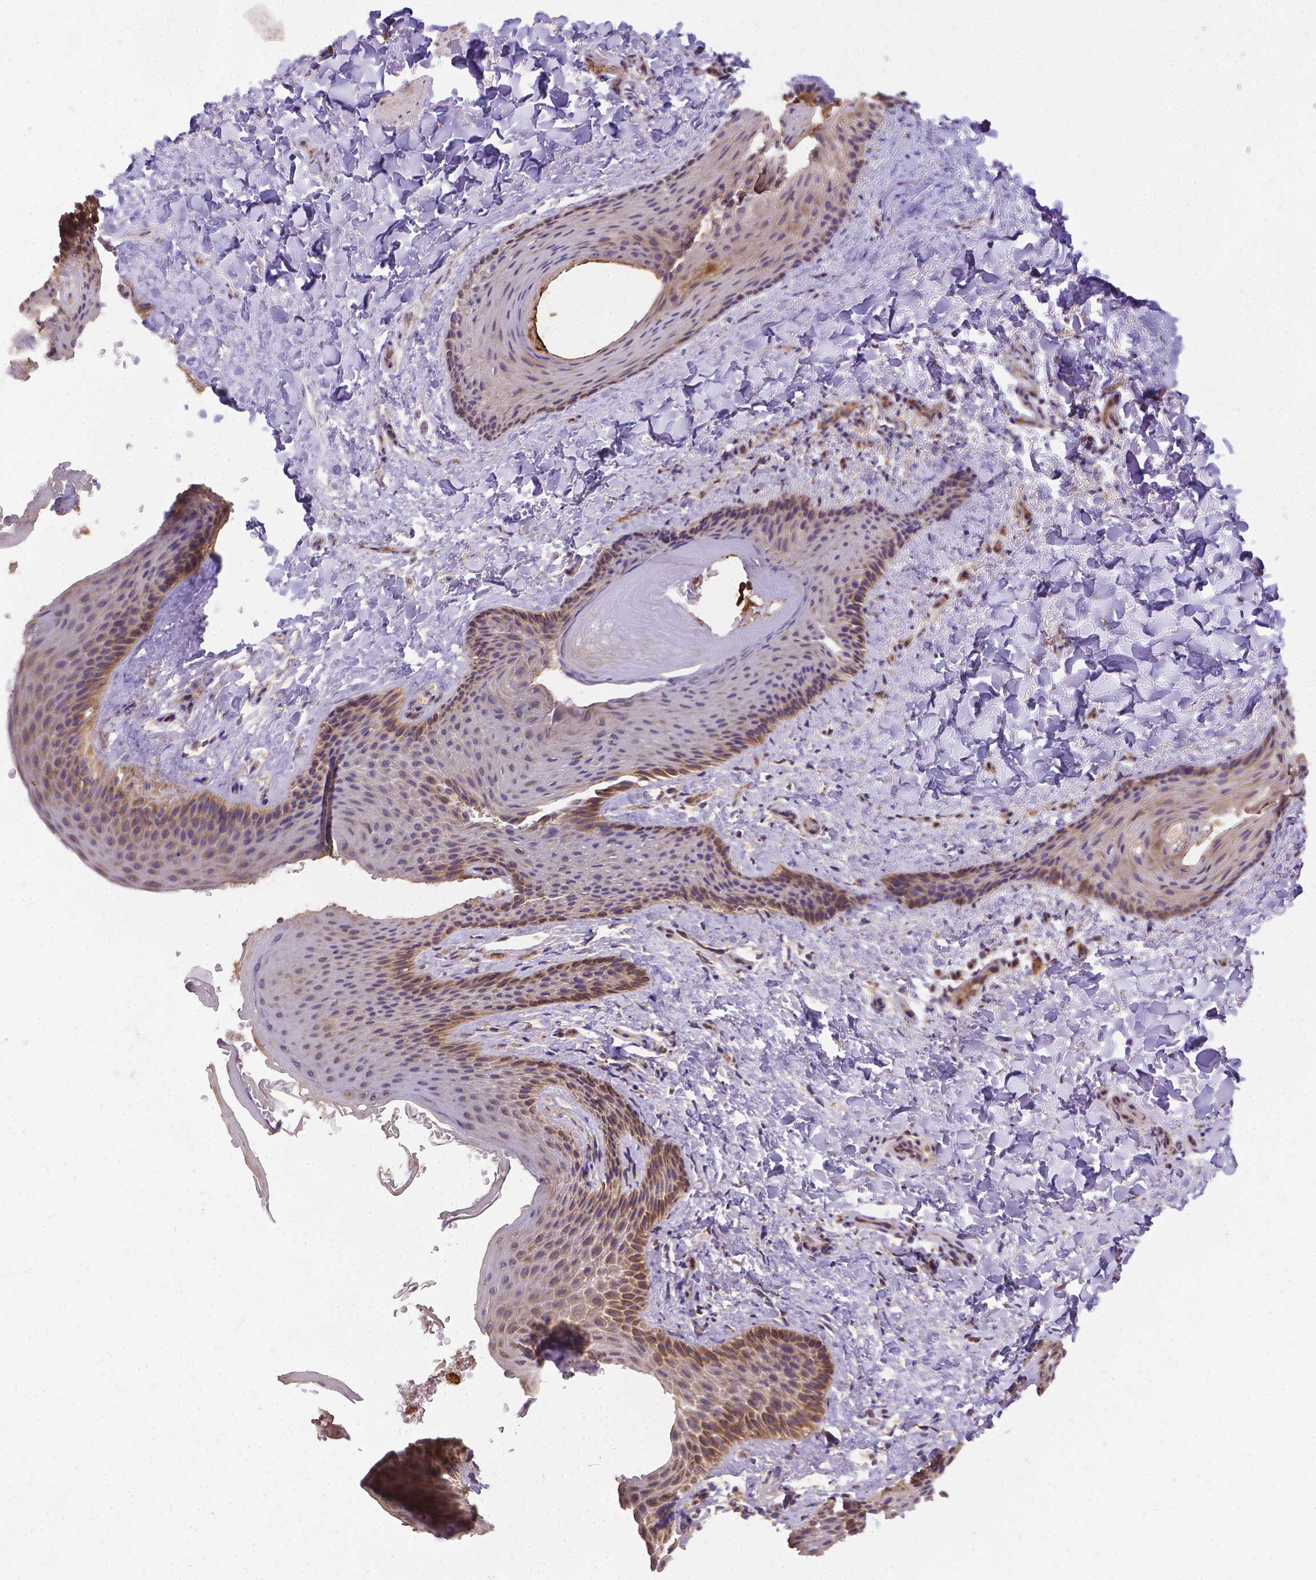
{"staining": {"intensity": "weak", "quantity": ">75%", "location": "cytoplasmic/membranous"}, "tissue": "skin", "cell_type": "Epidermal cells", "image_type": "normal", "snomed": [{"axis": "morphology", "description": "Normal tissue, NOS"}, {"axis": "topography", "description": "Anal"}], "caption": "Immunohistochemical staining of normal human skin demonstrates >75% levels of weak cytoplasmic/membranous protein expression in approximately >75% of epidermal cells.", "gene": "DENND6A", "patient": {"sex": "male", "age": 36}}